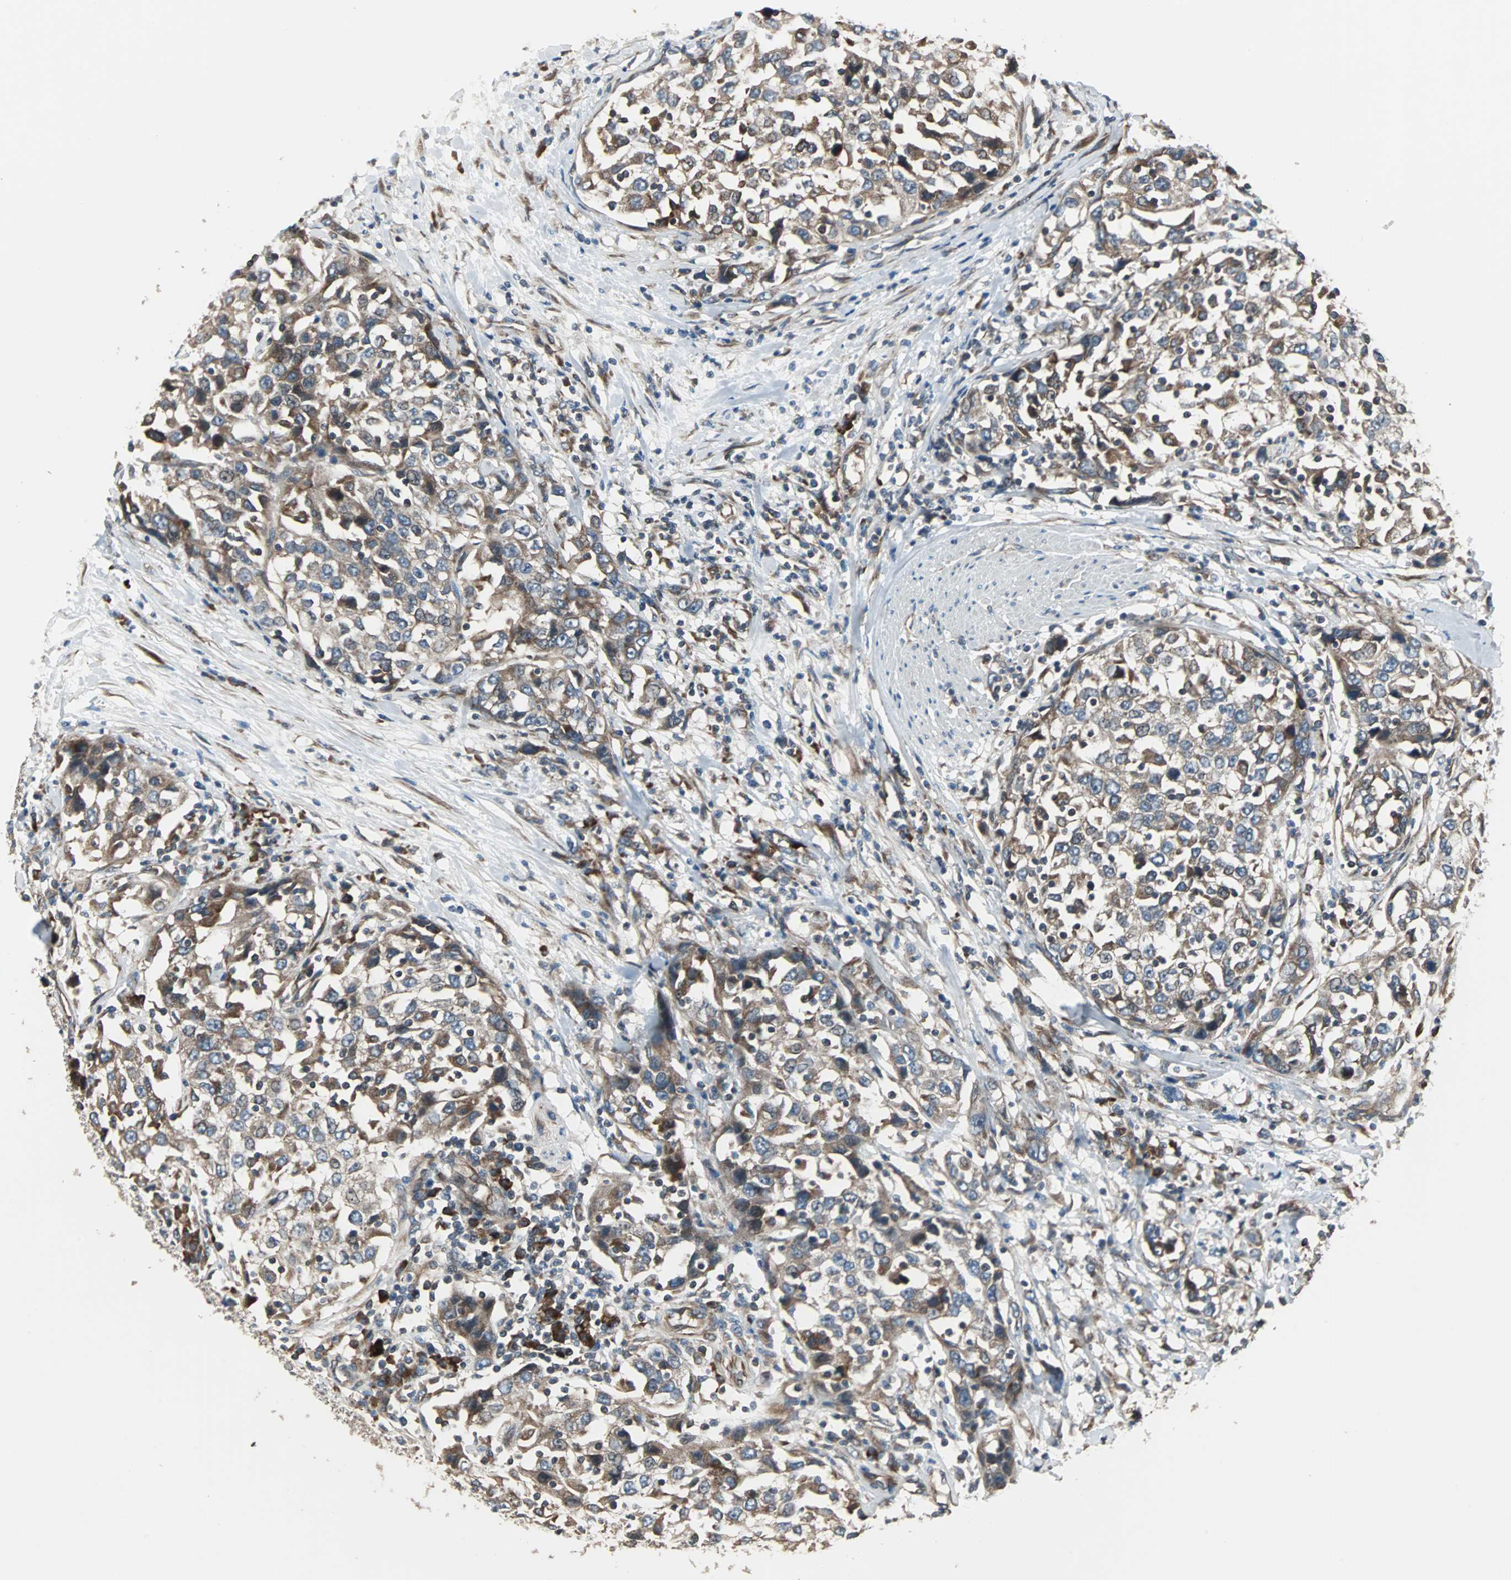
{"staining": {"intensity": "moderate", "quantity": ">75%", "location": "cytoplasmic/membranous"}, "tissue": "urothelial cancer", "cell_type": "Tumor cells", "image_type": "cancer", "snomed": [{"axis": "morphology", "description": "Urothelial carcinoma, High grade"}, {"axis": "topography", "description": "Urinary bladder"}], "caption": "An IHC photomicrograph of tumor tissue is shown. Protein staining in brown labels moderate cytoplasmic/membranous positivity in urothelial carcinoma (high-grade) within tumor cells.", "gene": "CHP1", "patient": {"sex": "female", "age": 80}}